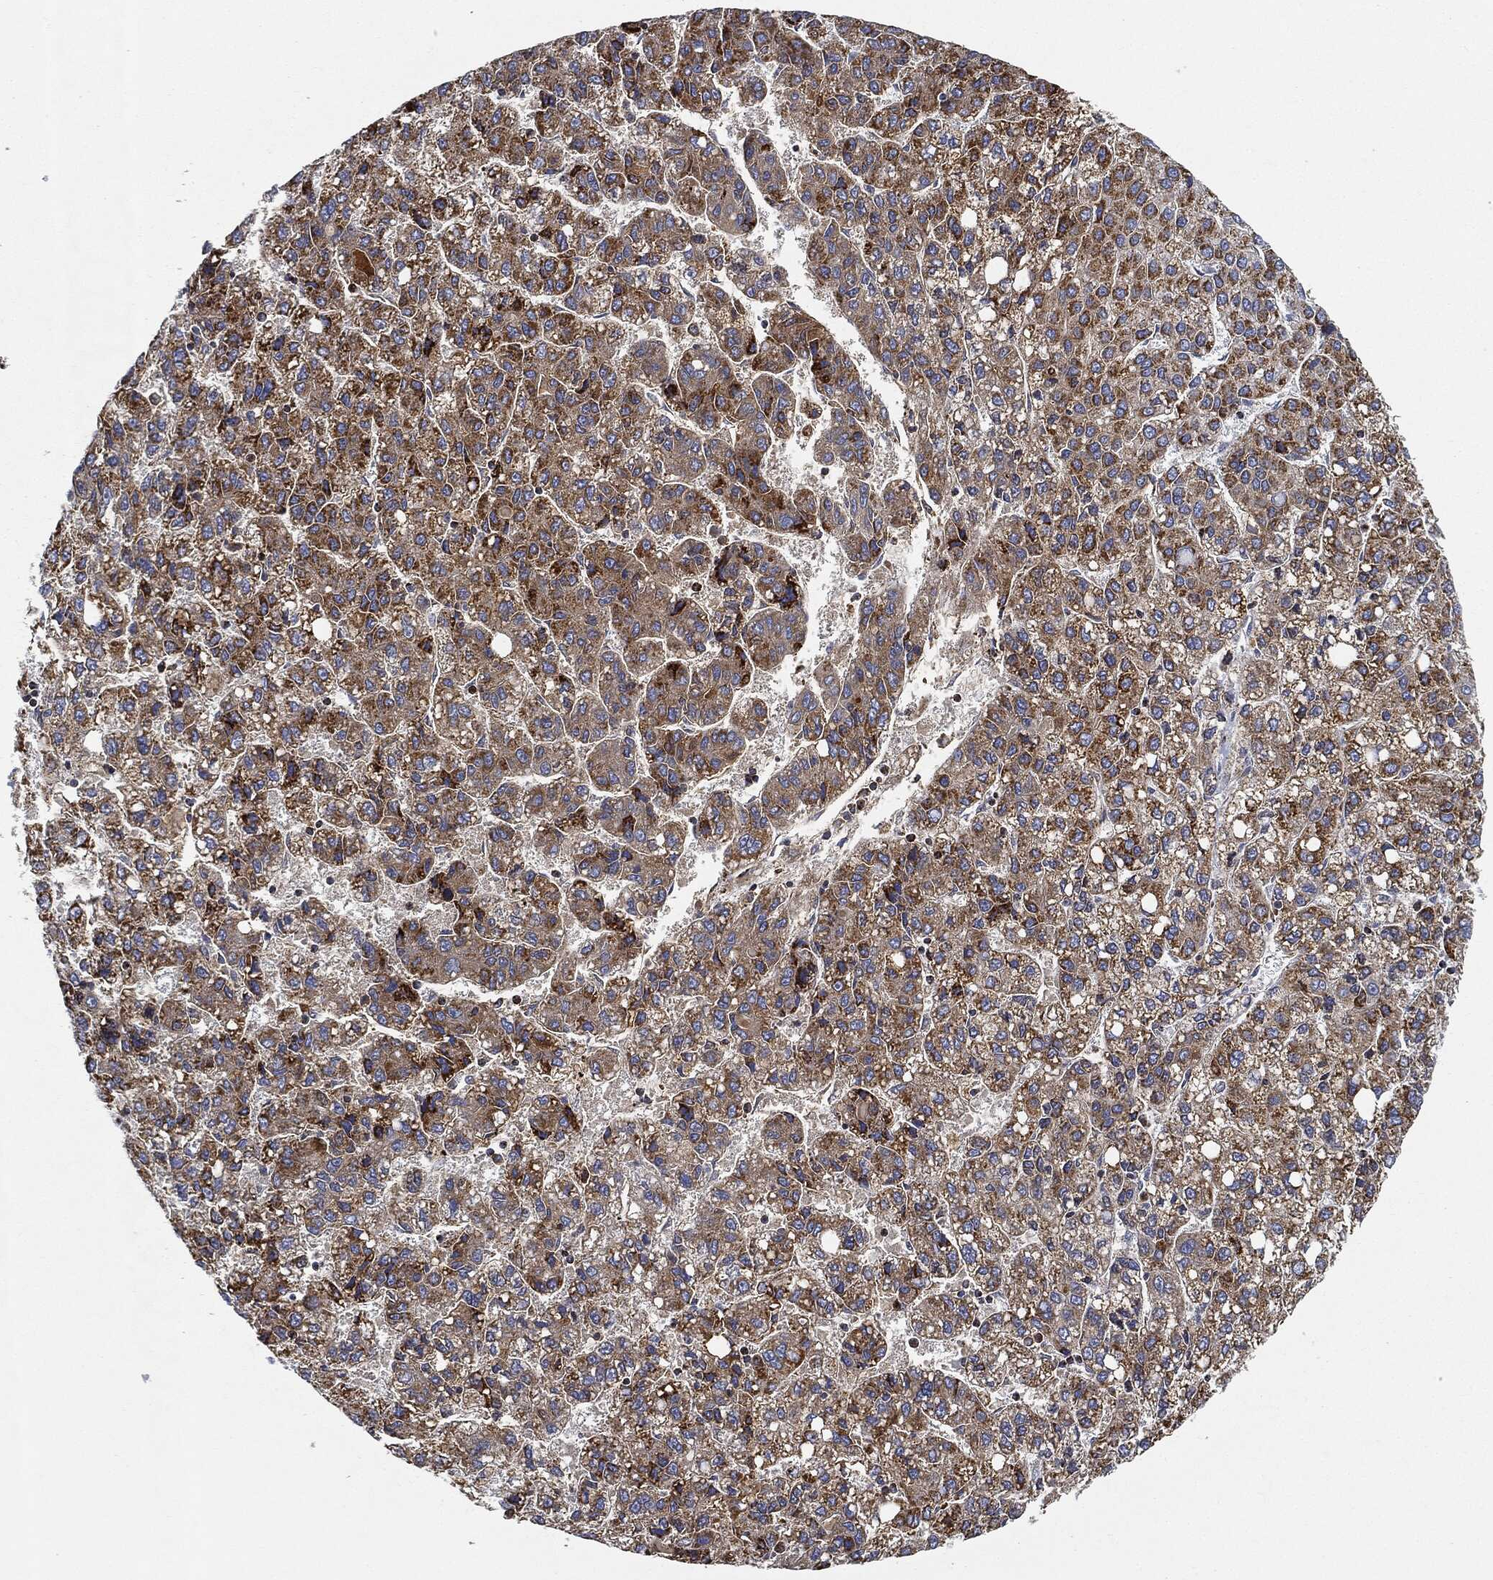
{"staining": {"intensity": "strong", "quantity": ">75%", "location": "cytoplasmic/membranous"}, "tissue": "liver cancer", "cell_type": "Tumor cells", "image_type": "cancer", "snomed": [{"axis": "morphology", "description": "Carcinoma, Hepatocellular, NOS"}, {"axis": "topography", "description": "Liver"}], "caption": "Liver cancer stained with a brown dye demonstrates strong cytoplasmic/membranous positive positivity in about >75% of tumor cells.", "gene": "CAPN15", "patient": {"sex": "female", "age": 82}}